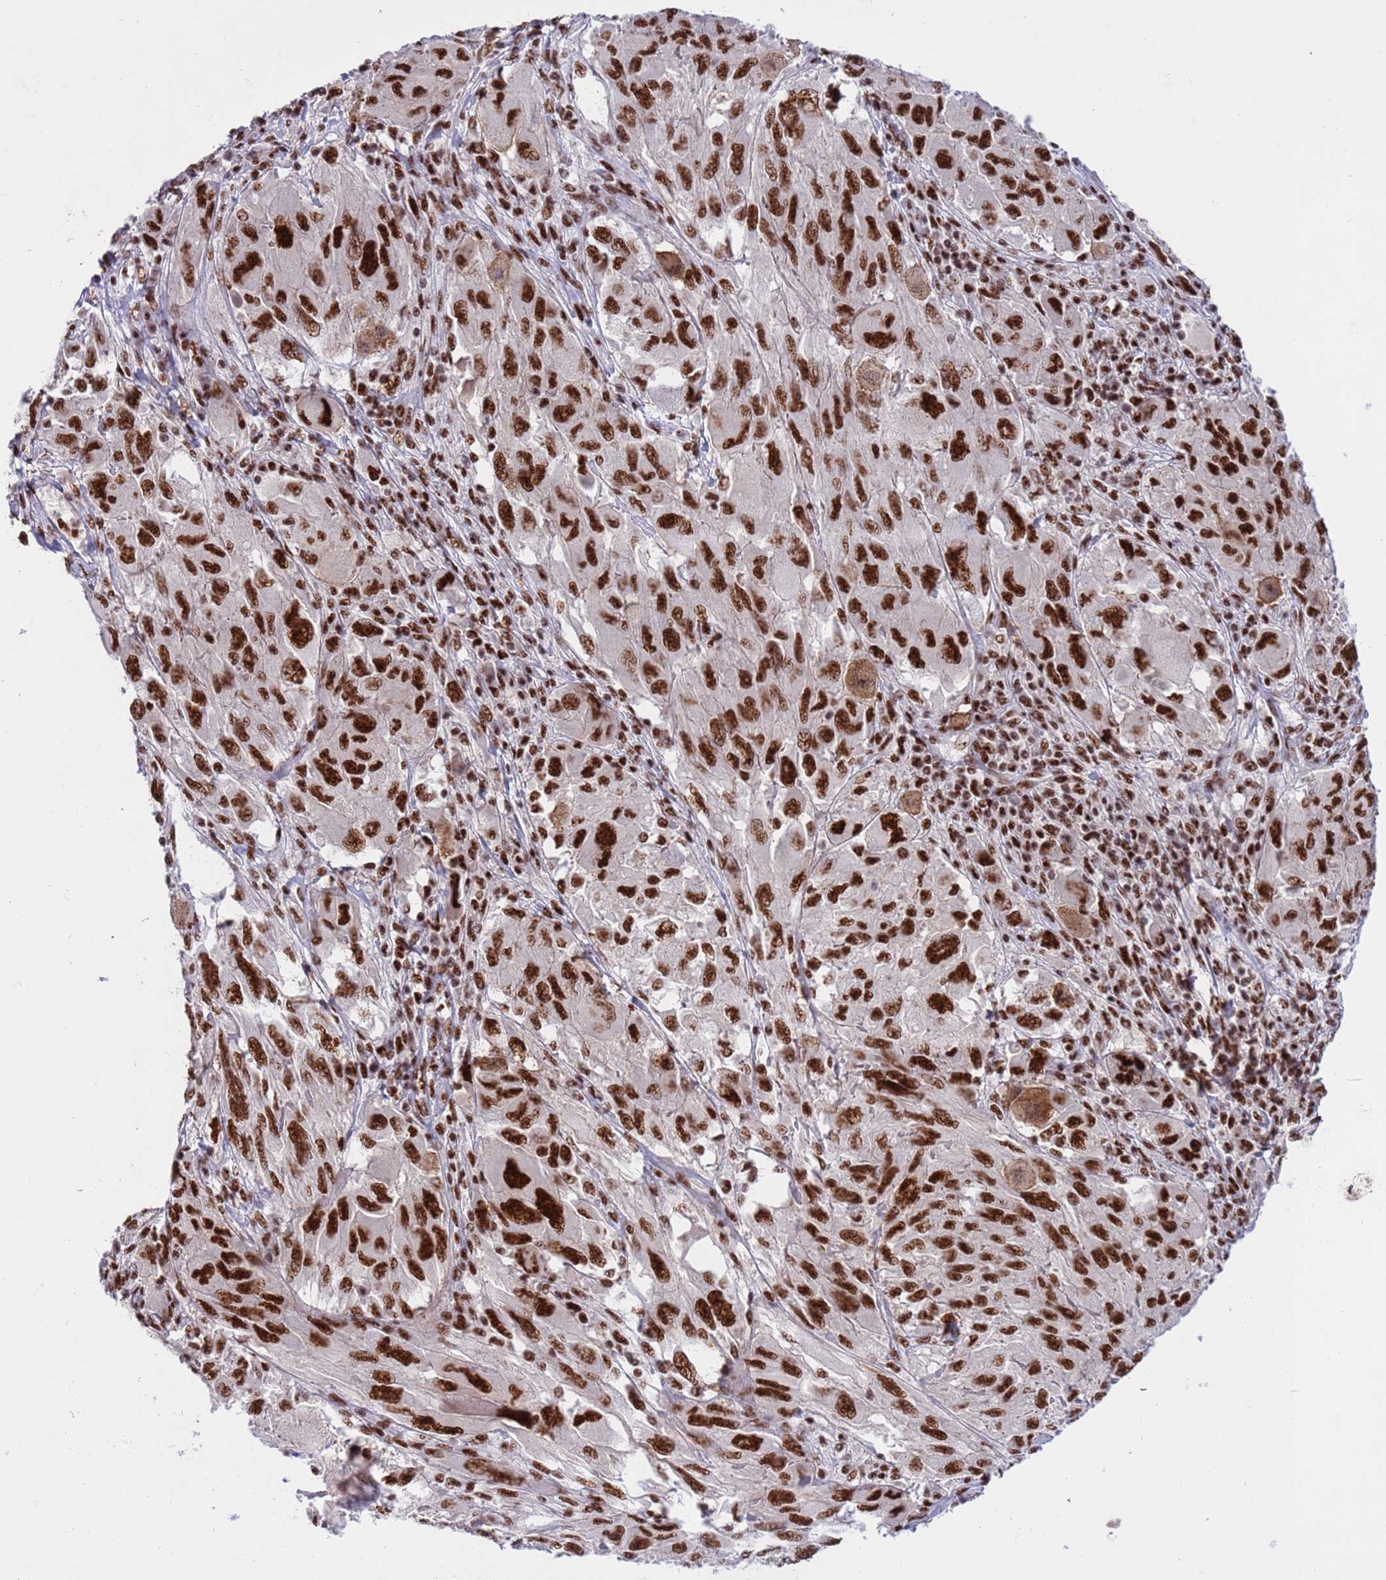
{"staining": {"intensity": "strong", "quantity": ">75%", "location": "nuclear"}, "tissue": "melanoma", "cell_type": "Tumor cells", "image_type": "cancer", "snomed": [{"axis": "morphology", "description": "Malignant melanoma, NOS"}, {"axis": "topography", "description": "Skin"}], "caption": "Immunohistochemical staining of melanoma demonstrates high levels of strong nuclear protein staining in about >75% of tumor cells.", "gene": "THOC2", "patient": {"sex": "female", "age": 91}}